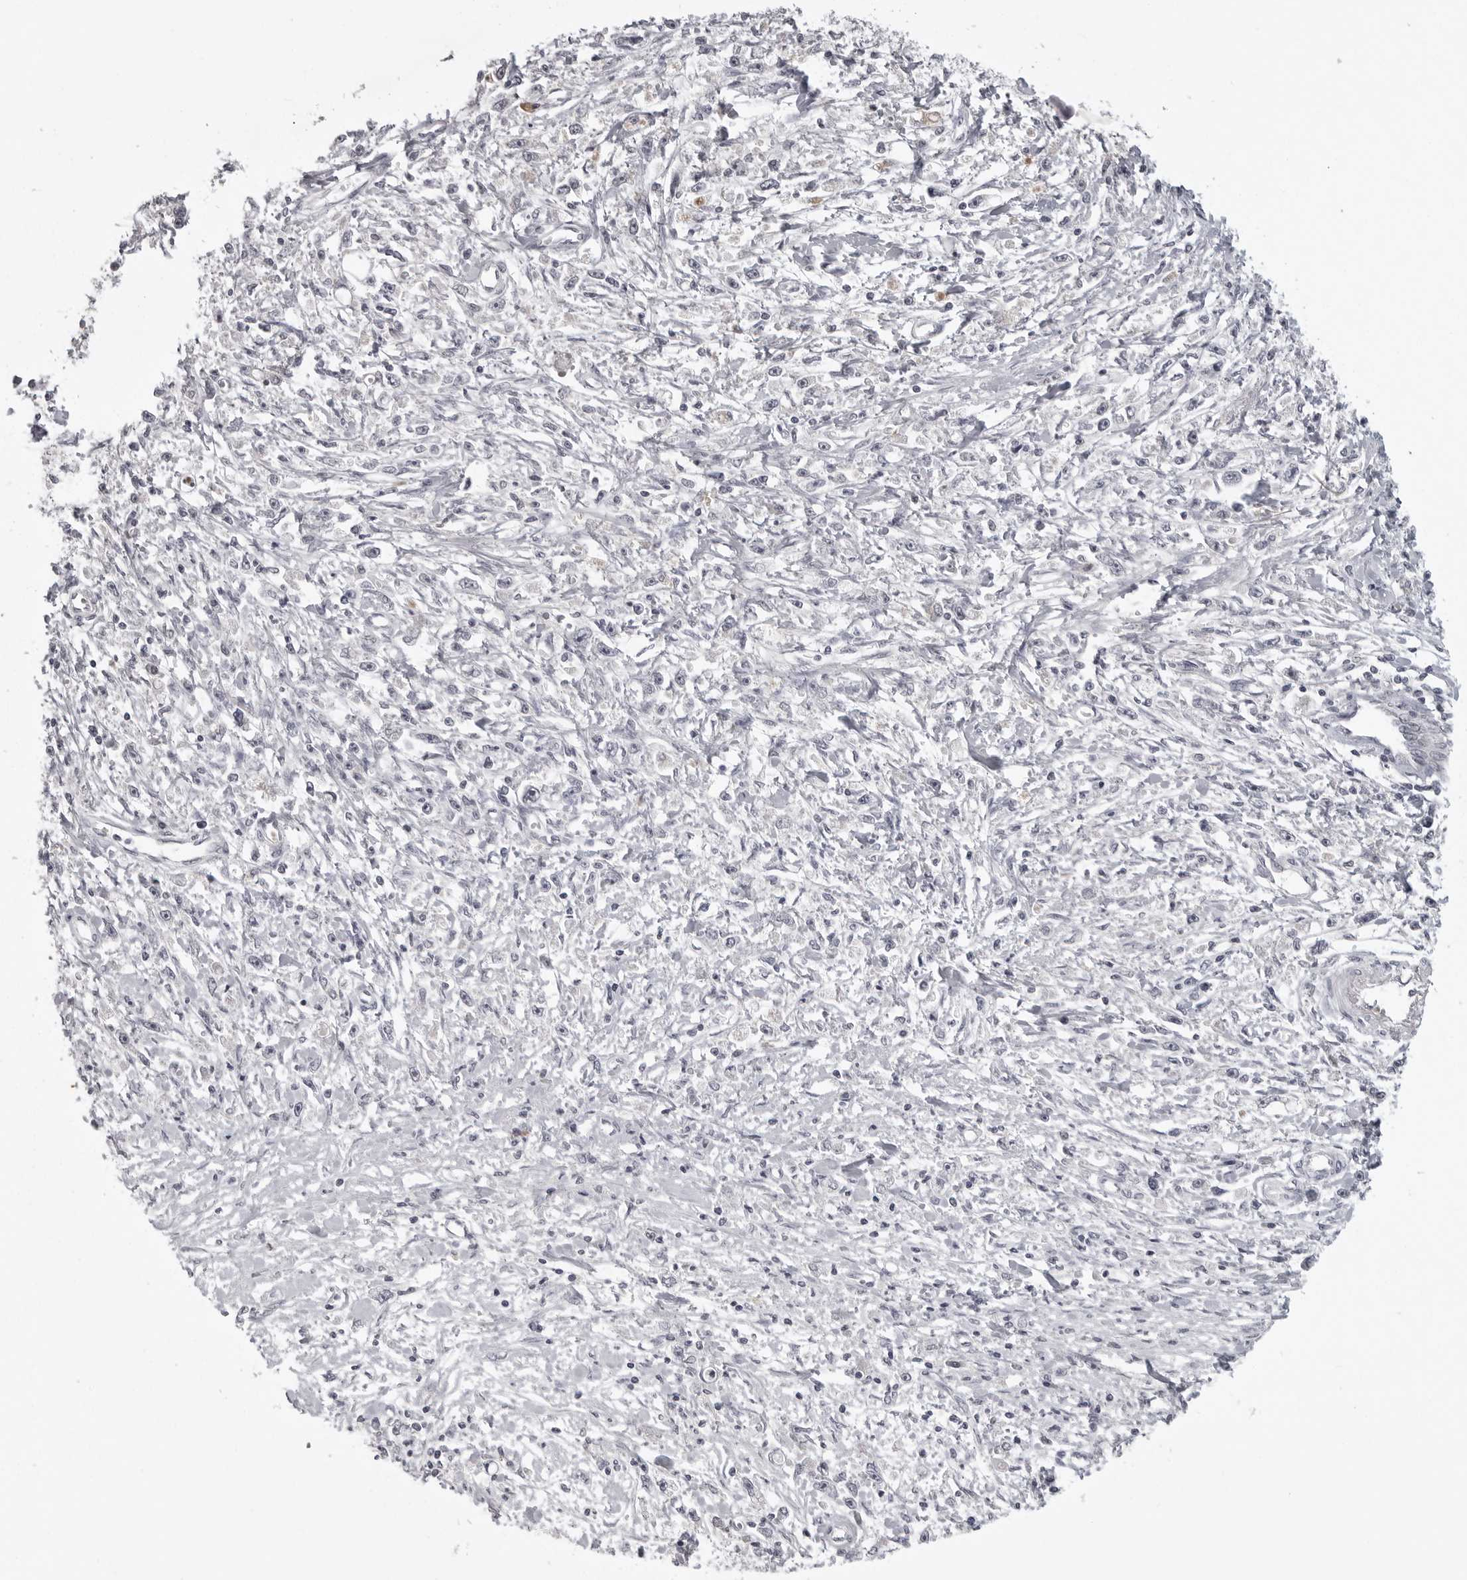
{"staining": {"intensity": "negative", "quantity": "none", "location": "none"}, "tissue": "stomach cancer", "cell_type": "Tumor cells", "image_type": "cancer", "snomed": [{"axis": "morphology", "description": "Adenocarcinoma, NOS"}, {"axis": "topography", "description": "Stomach"}], "caption": "Human stomach cancer (adenocarcinoma) stained for a protein using IHC exhibits no expression in tumor cells.", "gene": "CD300LD", "patient": {"sex": "female", "age": 59}}